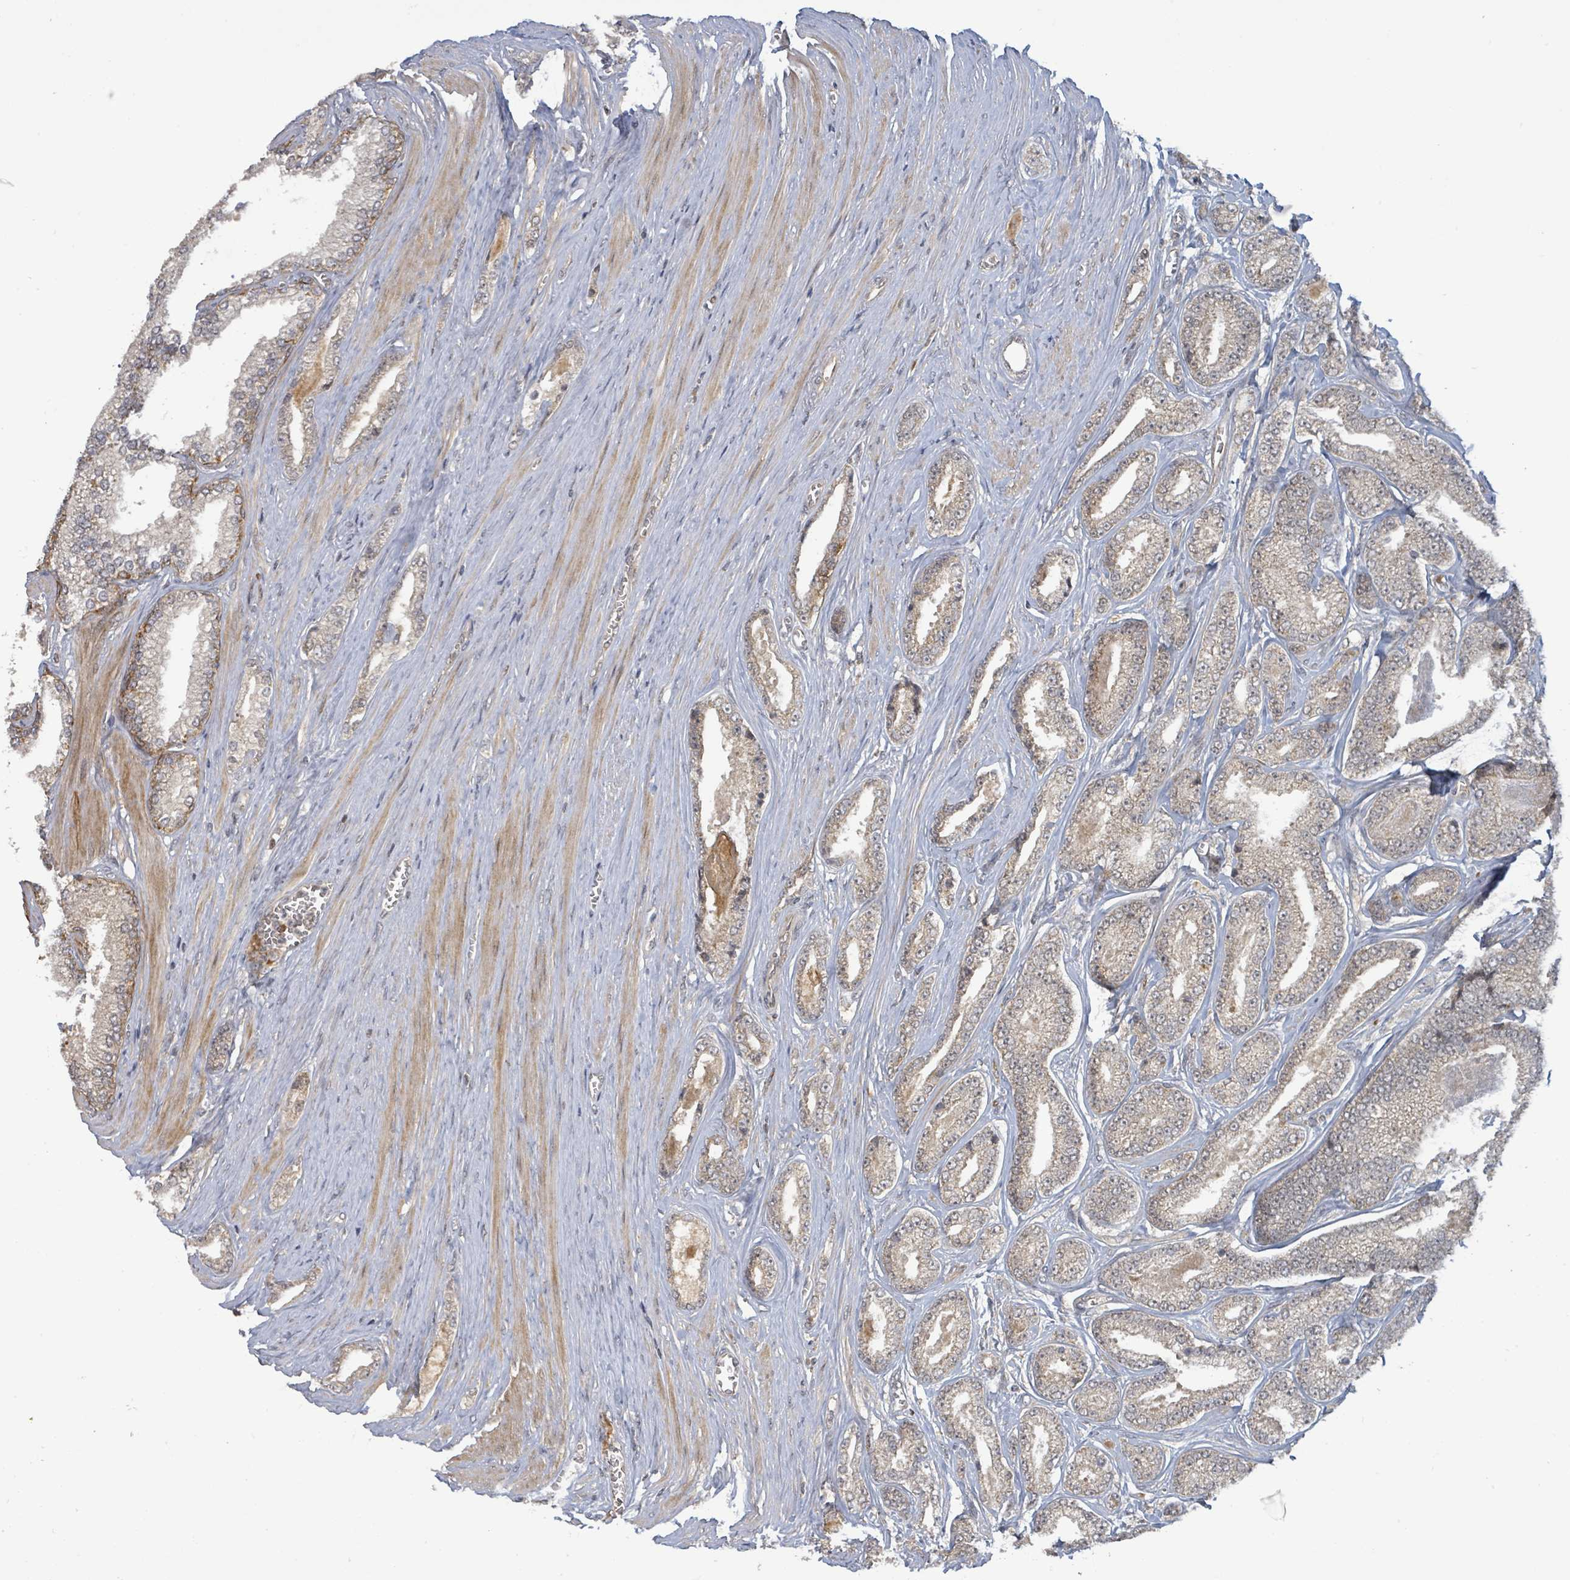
{"staining": {"intensity": "negative", "quantity": "none", "location": "none"}, "tissue": "prostate cancer", "cell_type": "Tumor cells", "image_type": "cancer", "snomed": [{"axis": "morphology", "description": "Adenocarcinoma, NOS"}, {"axis": "topography", "description": "Prostate and seminal vesicle, NOS"}], "caption": "Tumor cells are negative for protein expression in human prostate adenocarcinoma.", "gene": "ITGA11", "patient": {"sex": "male", "age": 76}}